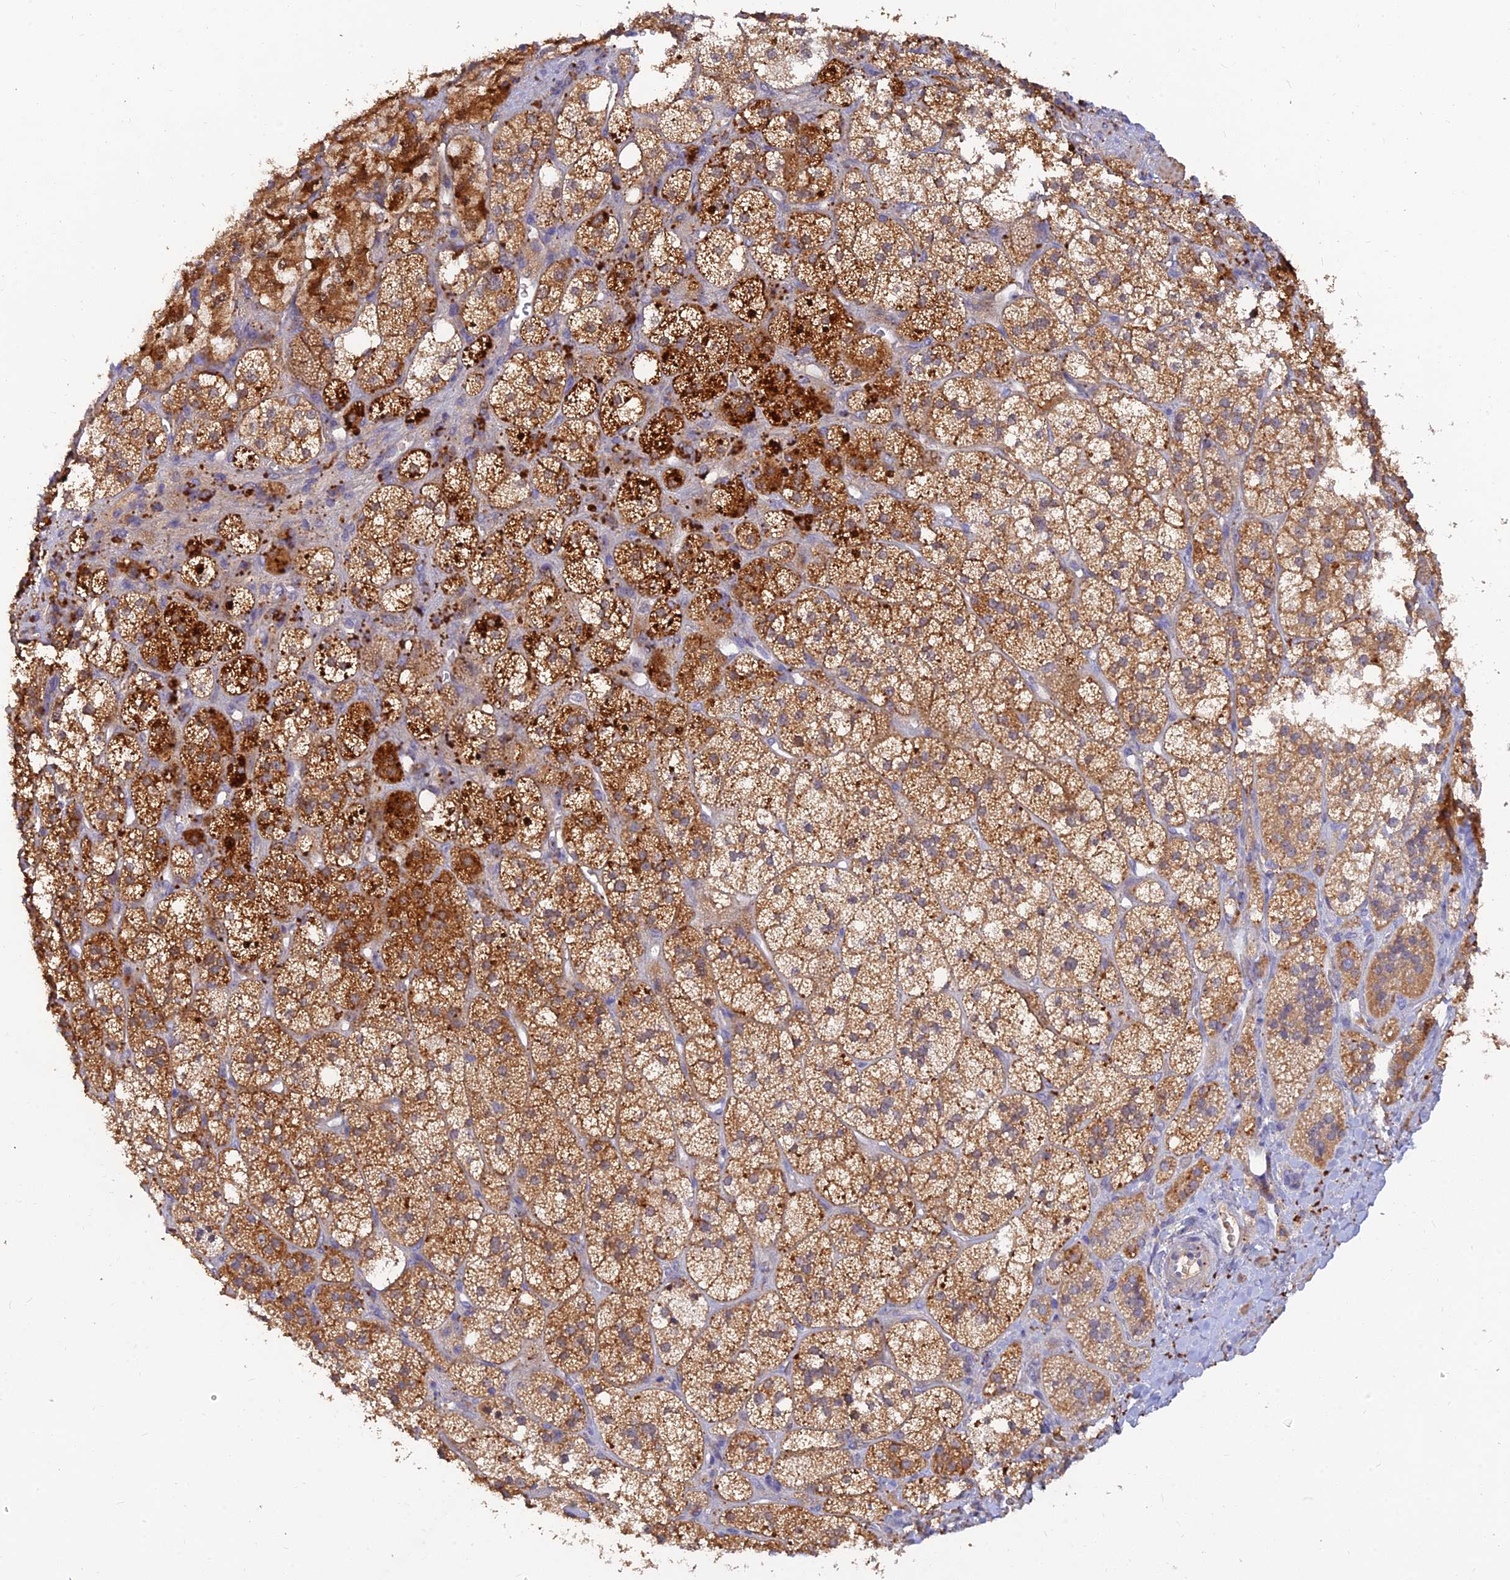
{"staining": {"intensity": "strong", "quantity": ">75%", "location": "cytoplasmic/membranous"}, "tissue": "adrenal gland", "cell_type": "Glandular cells", "image_type": "normal", "snomed": [{"axis": "morphology", "description": "Normal tissue, NOS"}, {"axis": "topography", "description": "Adrenal gland"}], "caption": "DAB immunohistochemical staining of normal adrenal gland reveals strong cytoplasmic/membranous protein expression in approximately >75% of glandular cells.", "gene": "ACSM5", "patient": {"sex": "male", "age": 61}}